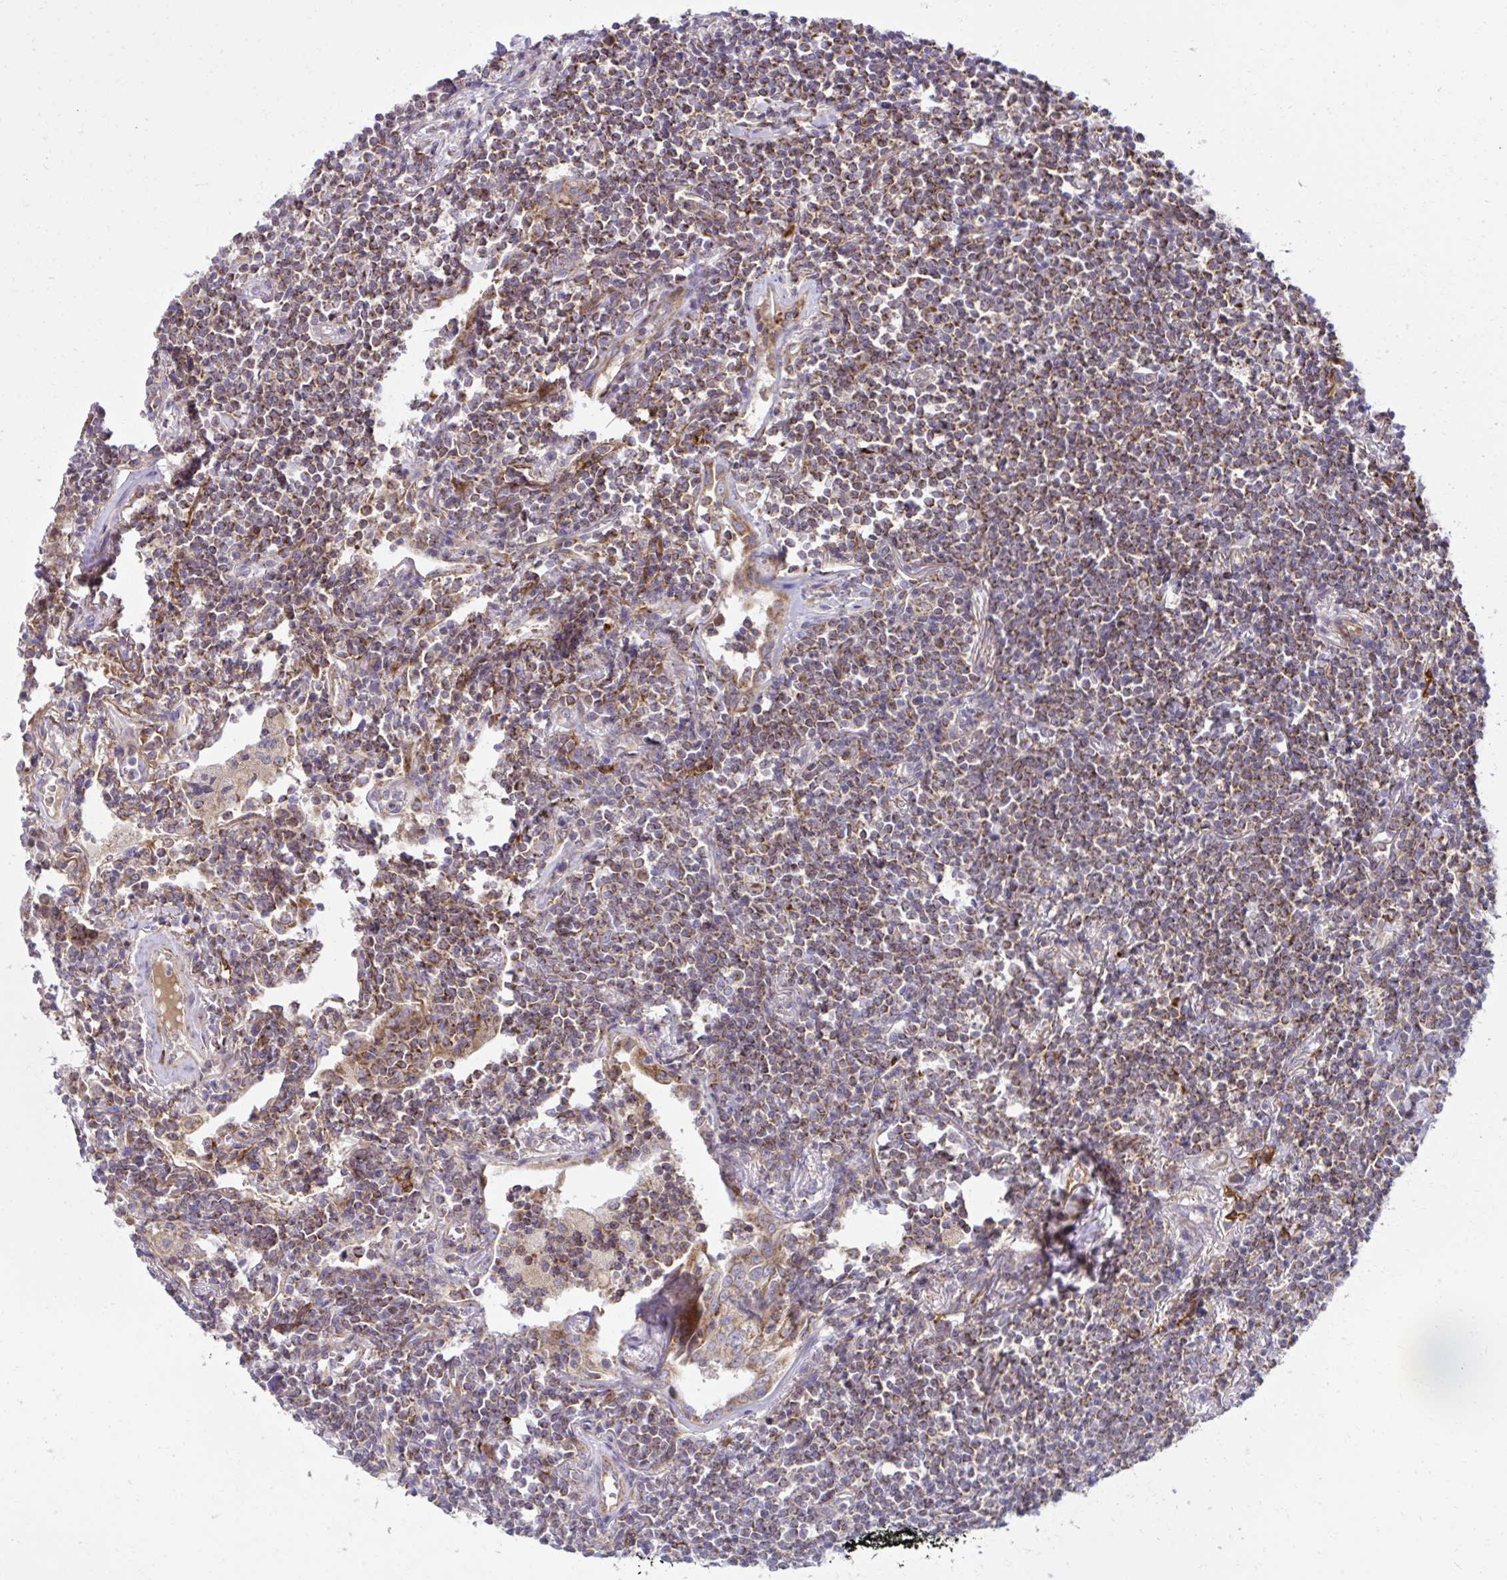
{"staining": {"intensity": "moderate", "quantity": ">75%", "location": "cytoplasmic/membranous"}, "tissue": "lymphoma", "cell_type": "Tumor cells", "image_type": "cancer", "snomed": [{"axis": "morphology", "description": "Malignant lymphoma, non-Hodgkin's type, Low grade"}, {"axis": "topography", "description": "Lung"}], "caption": "Approximately >75% of tumor cells in lymphoma demonstrate moderate cytoplasmic/membranous protein expression as visualized by brown immunohistochemical staining.", "gene": "LIMS1", "patient": {"sex": "female", "age": 71}}